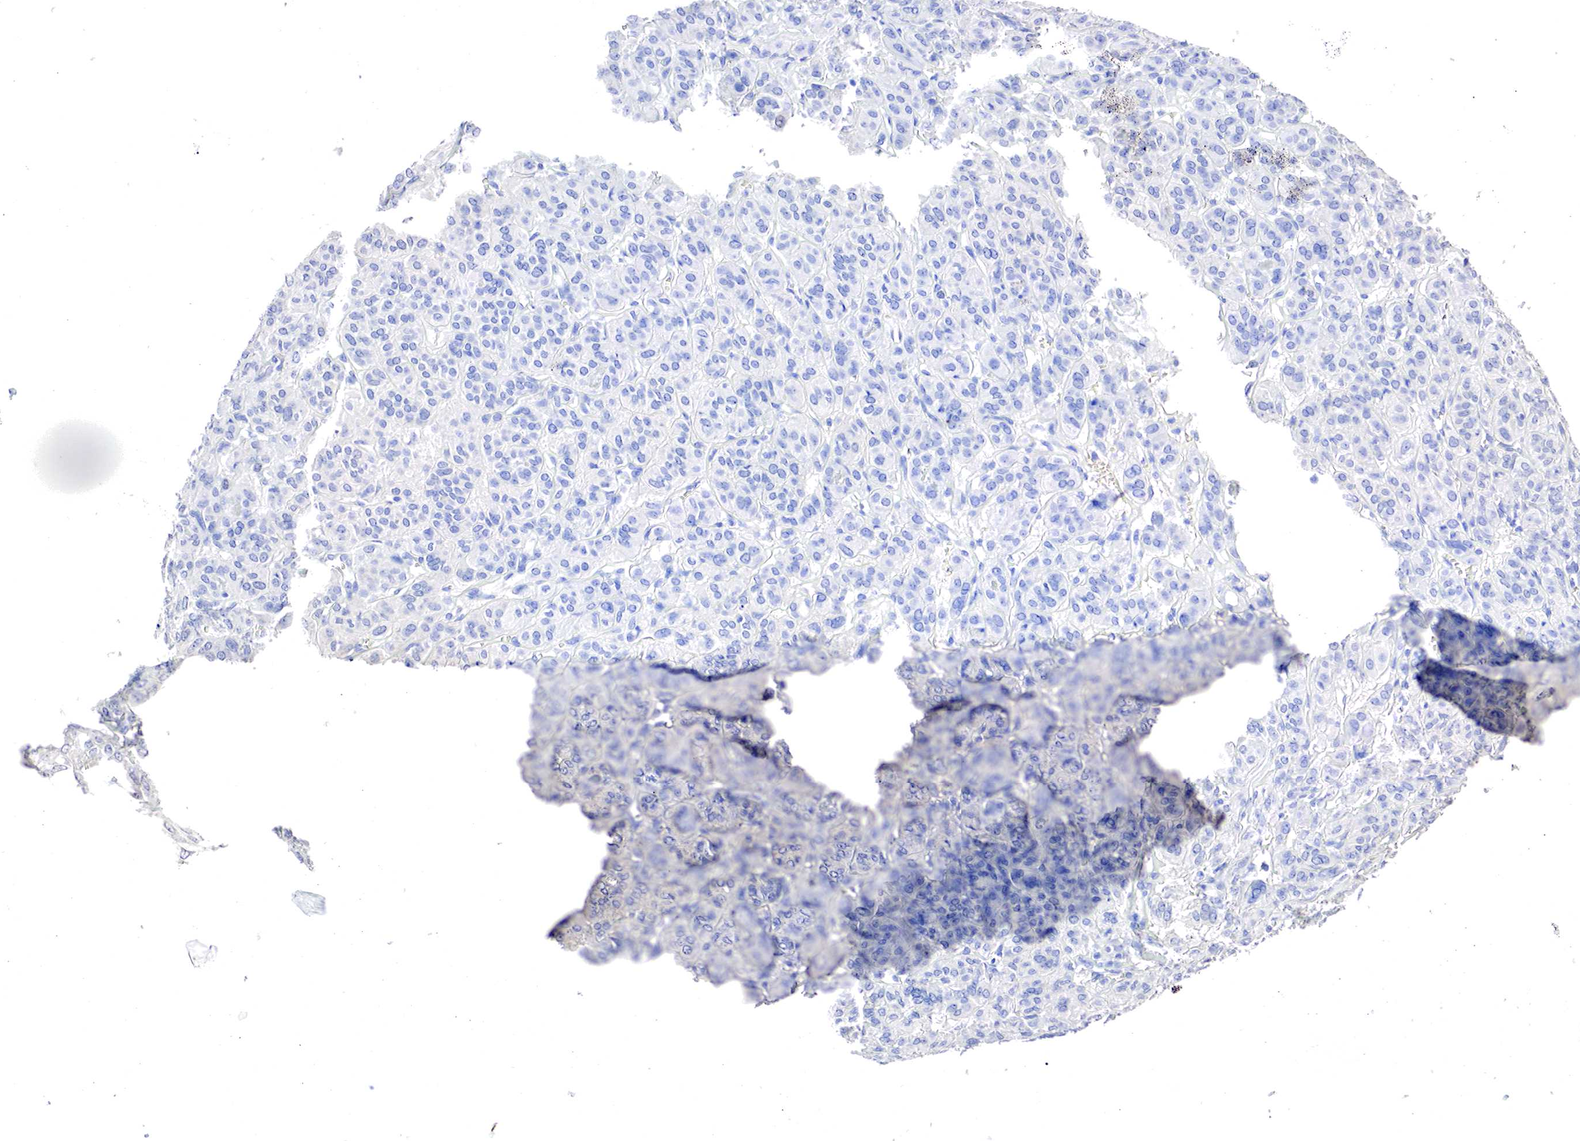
{"staining": {"intensity": "negative", "quantity": "none", "location": "none"}, "tissue": "thyroid cancer", "cell_type": "Tumor cells", "image_type": "cancer", "snomed": [{"axis": "morphology", "description": "Follicular adenoma carcinoma, NOS"}, {"axis": "topography", "description": "Thyroid gland"}], "caption": "The image reveals no significant staining in tumor cells of follicular adenoma carcinoma (thyroid).", "gene": "OTC", "patient": {"sex": "female", "age": 71}}